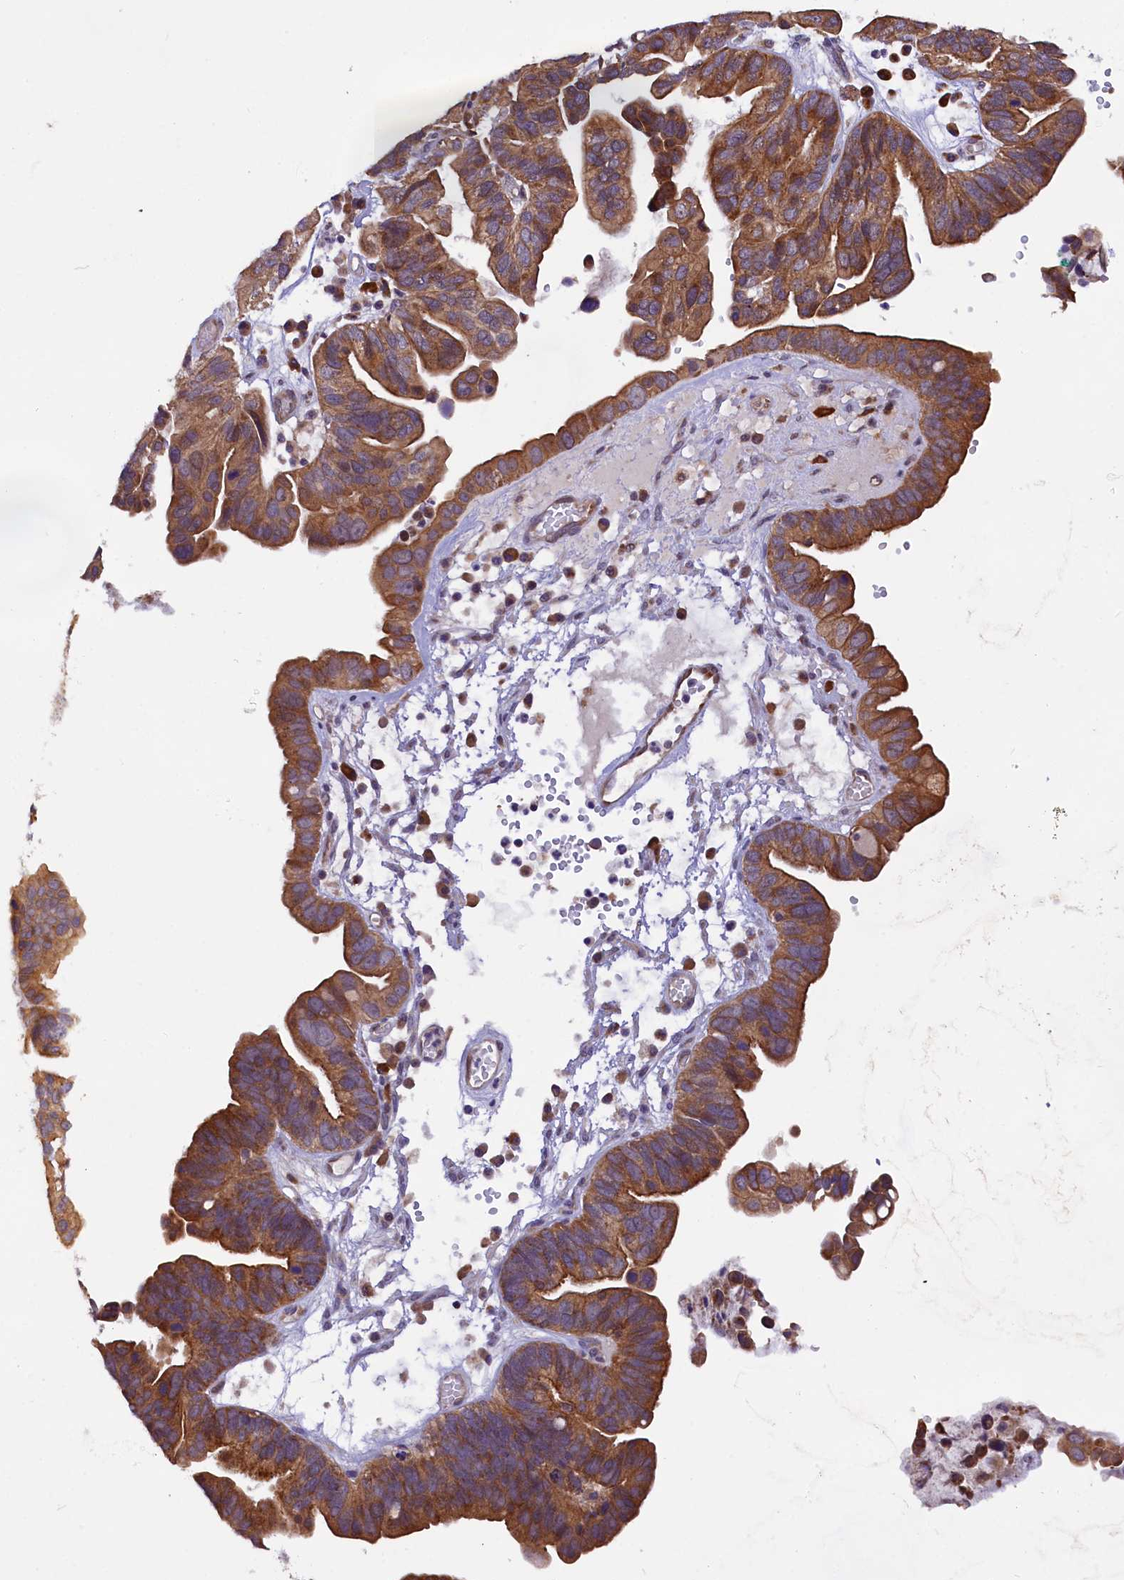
{"staining": {"intensity": "moderate", "quantity": ">75%", "location": "cytoplasmic/membranous"}, "tissue": "ovarian cancer", "cell_type": "Tumor cells", "image_type": "cancer", "snomed": [{"axis": "morphology", "description": "Cystadenocarcinoma, serous, NOS"}, {"axis": "topography", "description": "Ovary"}], "caption": "The histopathology image exhibits staining of serous cystadenocarcinoma (ovarian), revealing moderate cytoplasmic/membranous protein staining (brown color) within tumor cells.", "gene": "DOHH", "patient": {"sex": "female", "age": 56}}